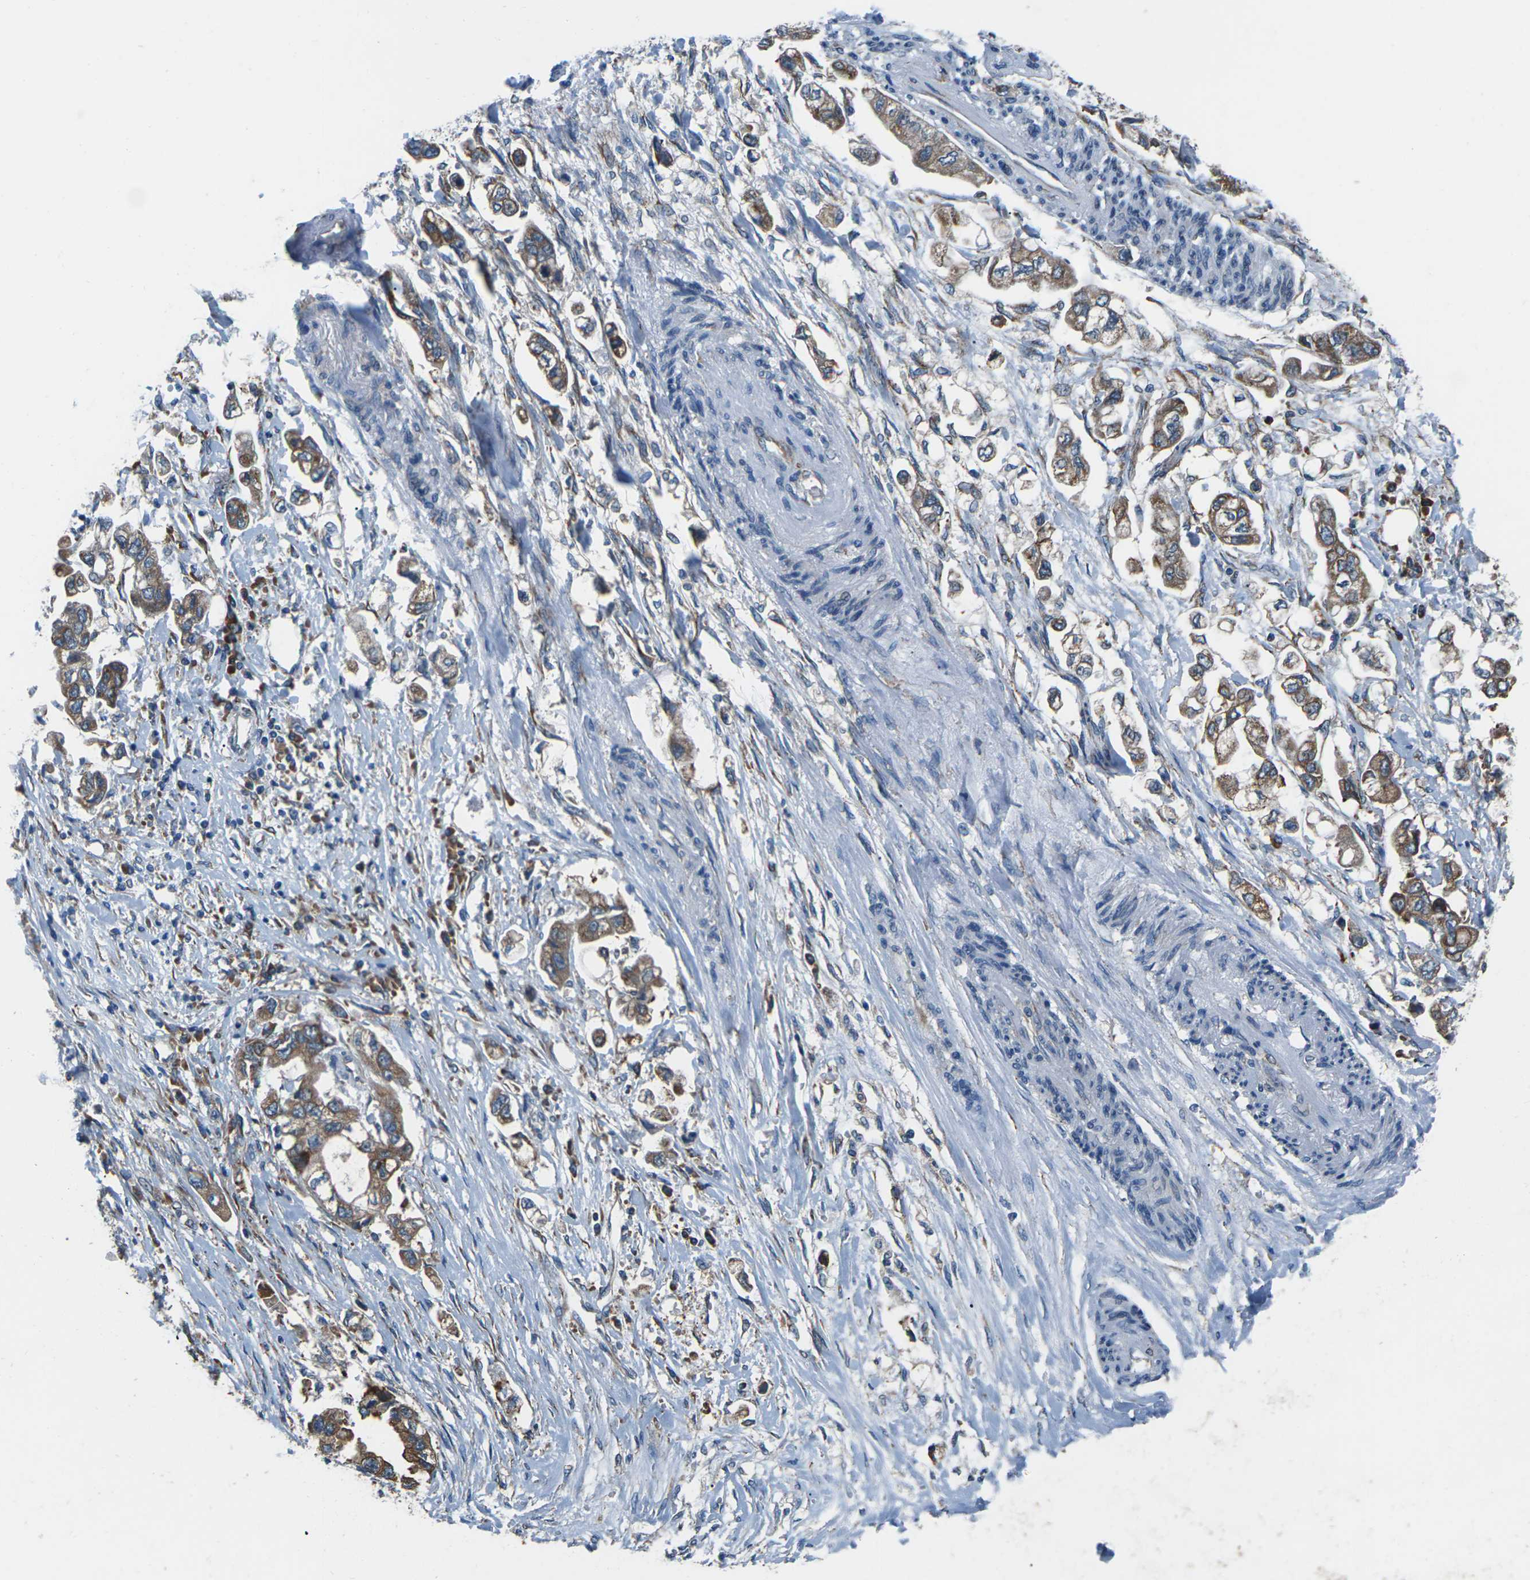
{"staining": {"intensity": "moderate", "quantity": ">75%", "location": "cytoplasmic/membranous"}, "tissue": "stomach cancer", "cell_type": "Tumor cells", "image_type": "cancer", "snomed": [{"axis": "morphology", "description": "Adenocarcinoma, NOS"}, {"axis": "topography", "description": "Stomach"}], "caption": "Protein expression analysis of human stomach cancer (adenocarcinoma) reveals moderate cytoplasmic/membranous staining in approximately >75% of tumor cells.", "gene": "GABRP", "patient": {"sex": "male", "age": 62}}